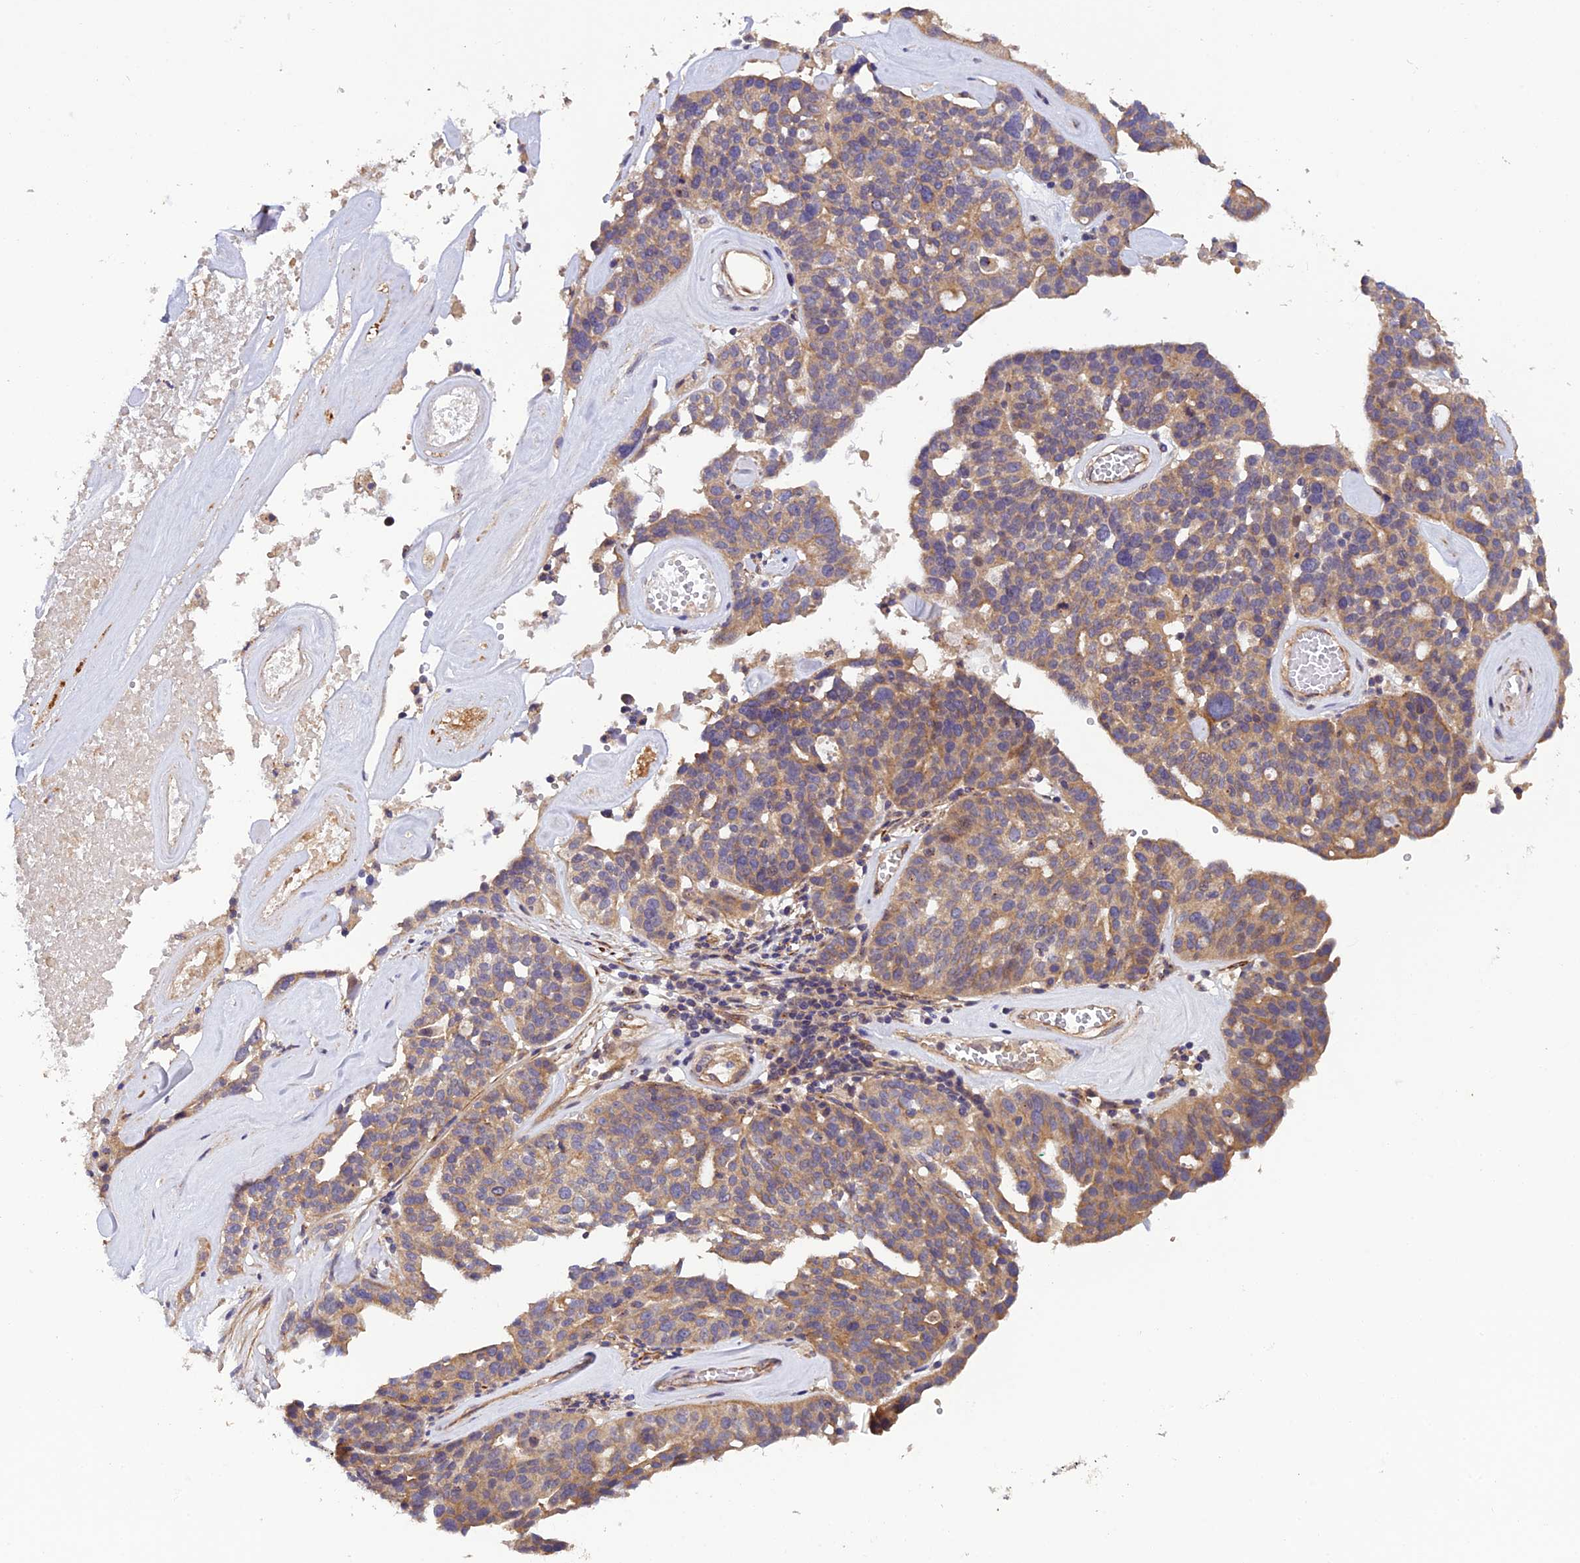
{"staining": {"intensity": "moderate", "quantity": ">75%", "location": "cytoplasmic/membranous"}, "tissue": "ovarian cancer", "cell_type": "Tumor cells", "image_type": "cancer", "snomed": [{"axis": "morphology", "description": "Cystadenocarcinoma, serous, NOS"}, {"axis": "topography", "description": "Ovary"}], "caption": "Tumor cells demonstrate medium levels of moderate cytoplasmic/membranous staining in about >75% of cells in ovarian serous cystadenocarcinoma.", "gene": "ADAMTS15", "patient": {"sex": "female", "age": 59}}